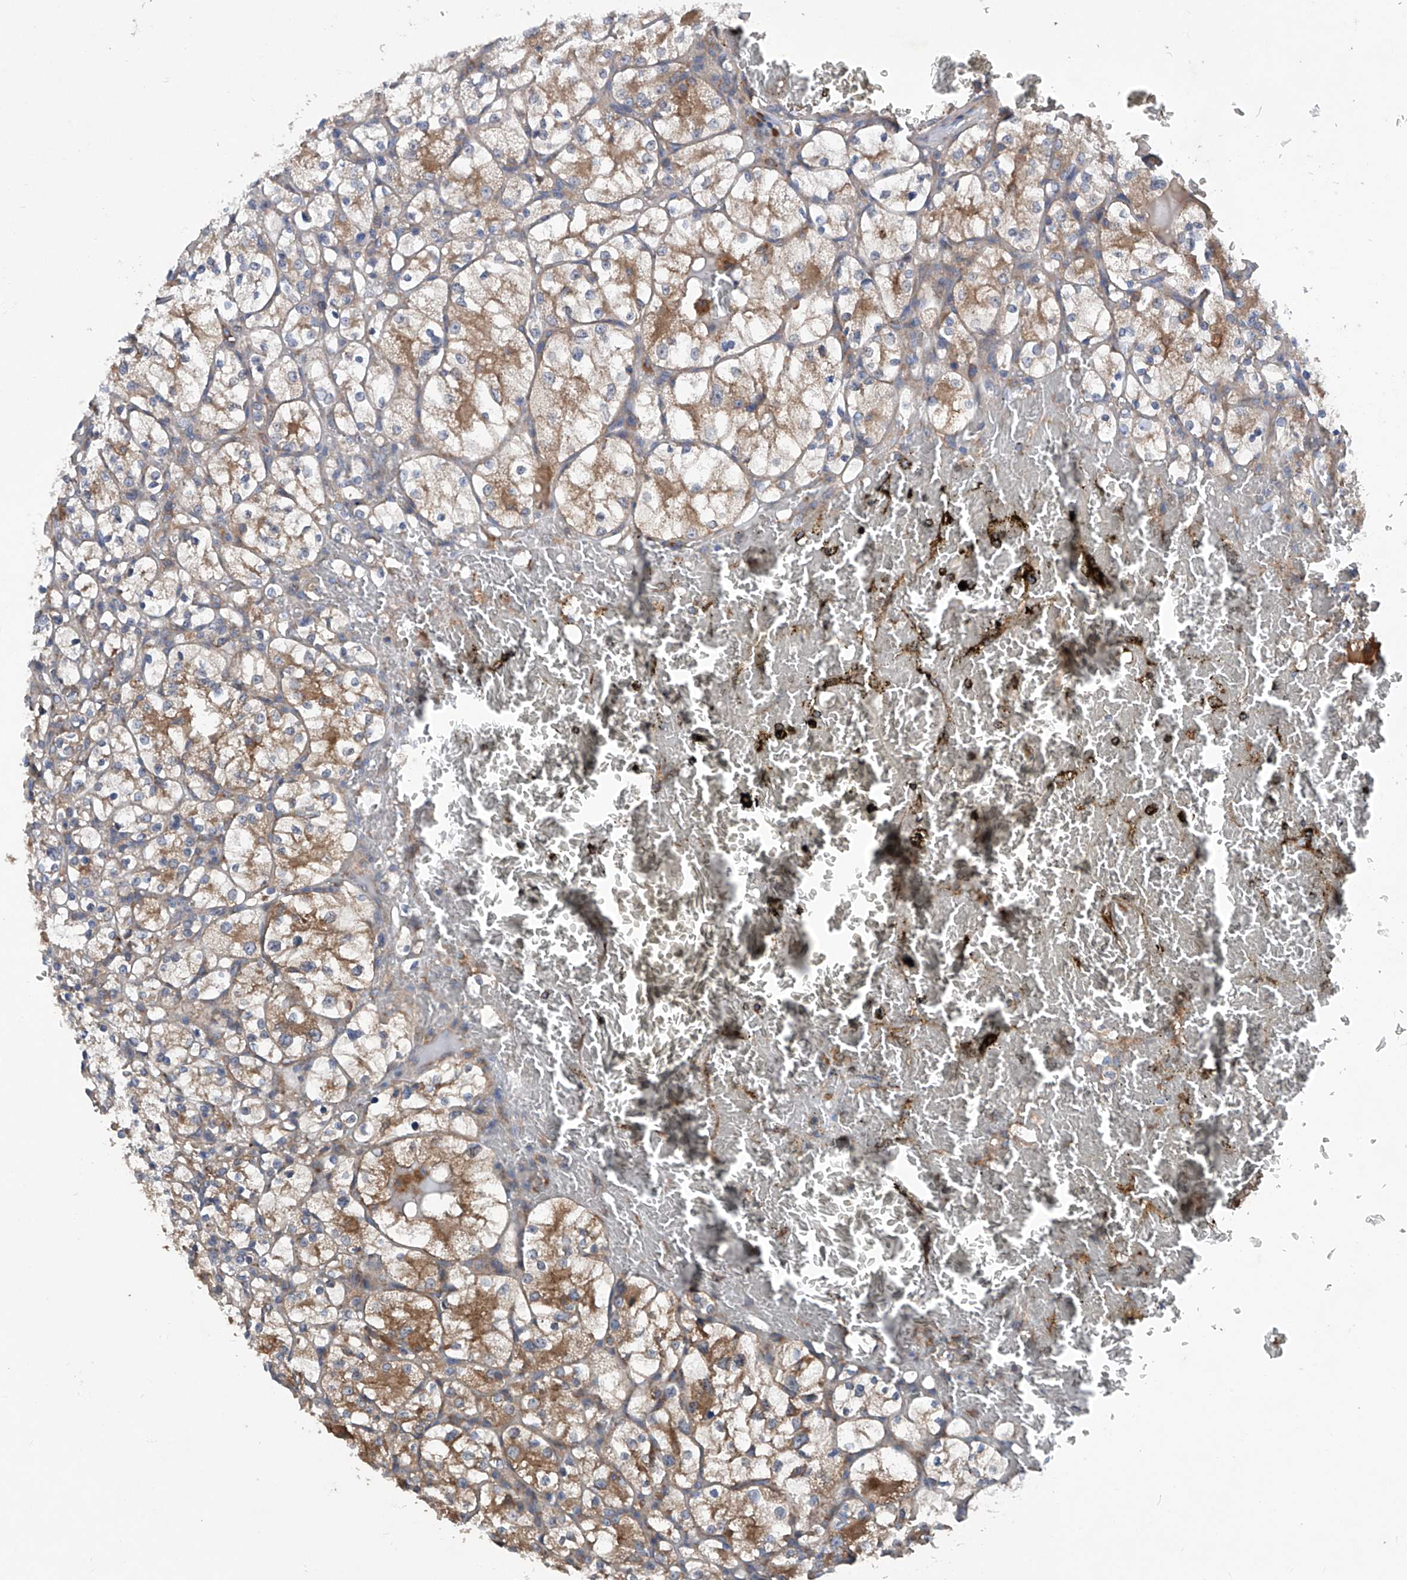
{"staining": {"intensity": "moderate", "quantity": "25%-75%", "location": "cytoplasmic/membranous"}, "tissue": "renal cancer", "cell_type": "Tumor cells", "image_type": "cancer", "snomed": [{"axis": "morphology", "description": "Adenocarcinoma, NOS"}, {"axis": "topography", "description": "Kidney"}], "caption": "The histopathology image shows a brown stain indicating the presence of a protein in the cytoplasmic/membranous of tumor cells in renal cancer. (Brightfield microscopy of DAB IHC at high magnification).", "gene": "ASCC3", "patient": {"sex": "female", "age": 69}}